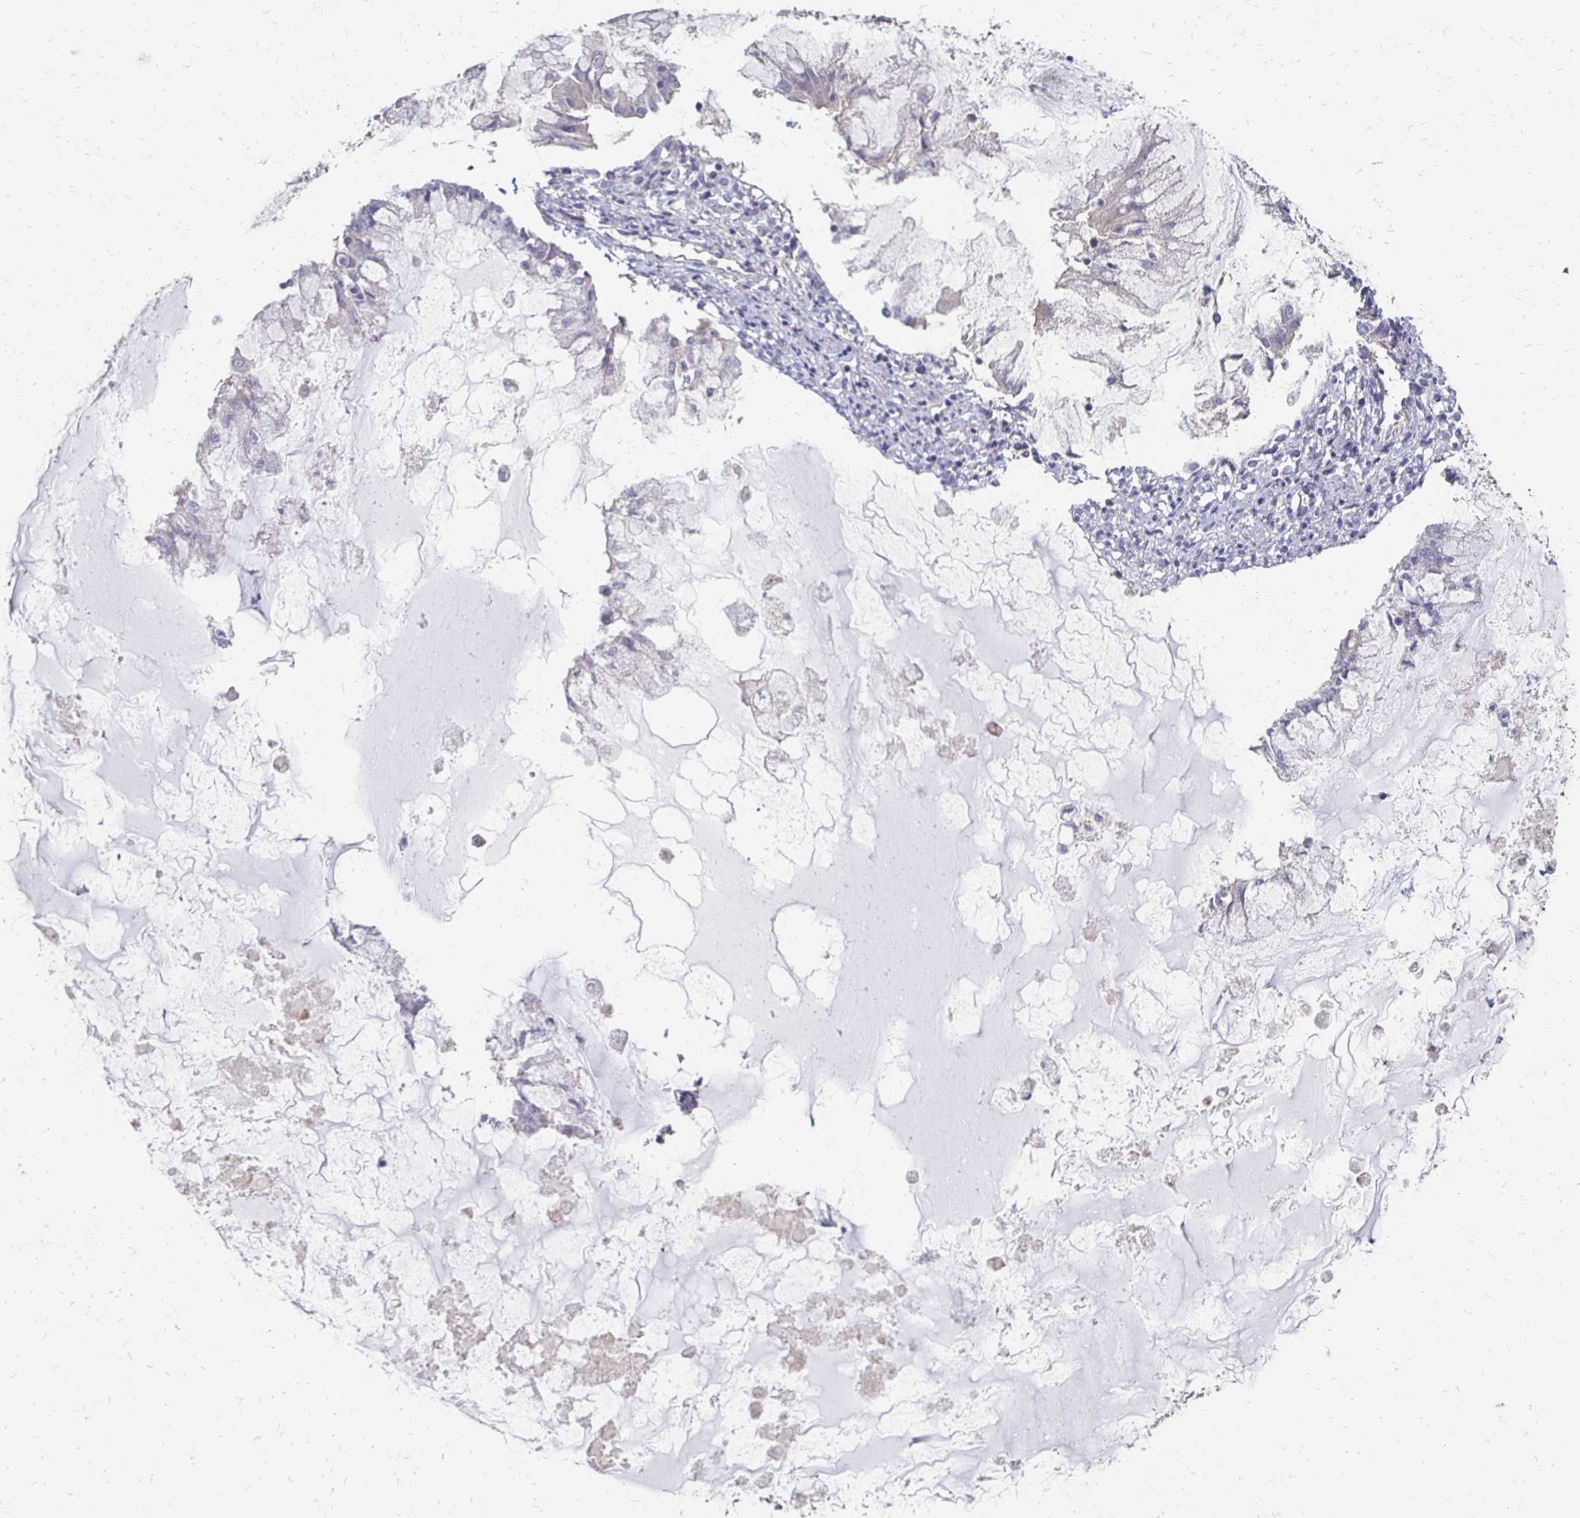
{"staining": {"intensity": "negative", "quantity": "none", "location": "none"}, "tissue": "ovarian cancer", "cell_type": "Tumor cells", "image_type": "cancer", "snomed": [{"axis": "morphology", "description": "Cystadenocarcinoma, mucinous, NOS"}, {"axis": "topography", "description": "Ovary"}], "caption": "This is an immunohistochemistry (IHC) histopathology image of mucinous cystadenocarcinoma (ovarian). There is no expression in tumor cells.", "gene": "ZNF727", "patient": {"sex": "female", "age": 34}}